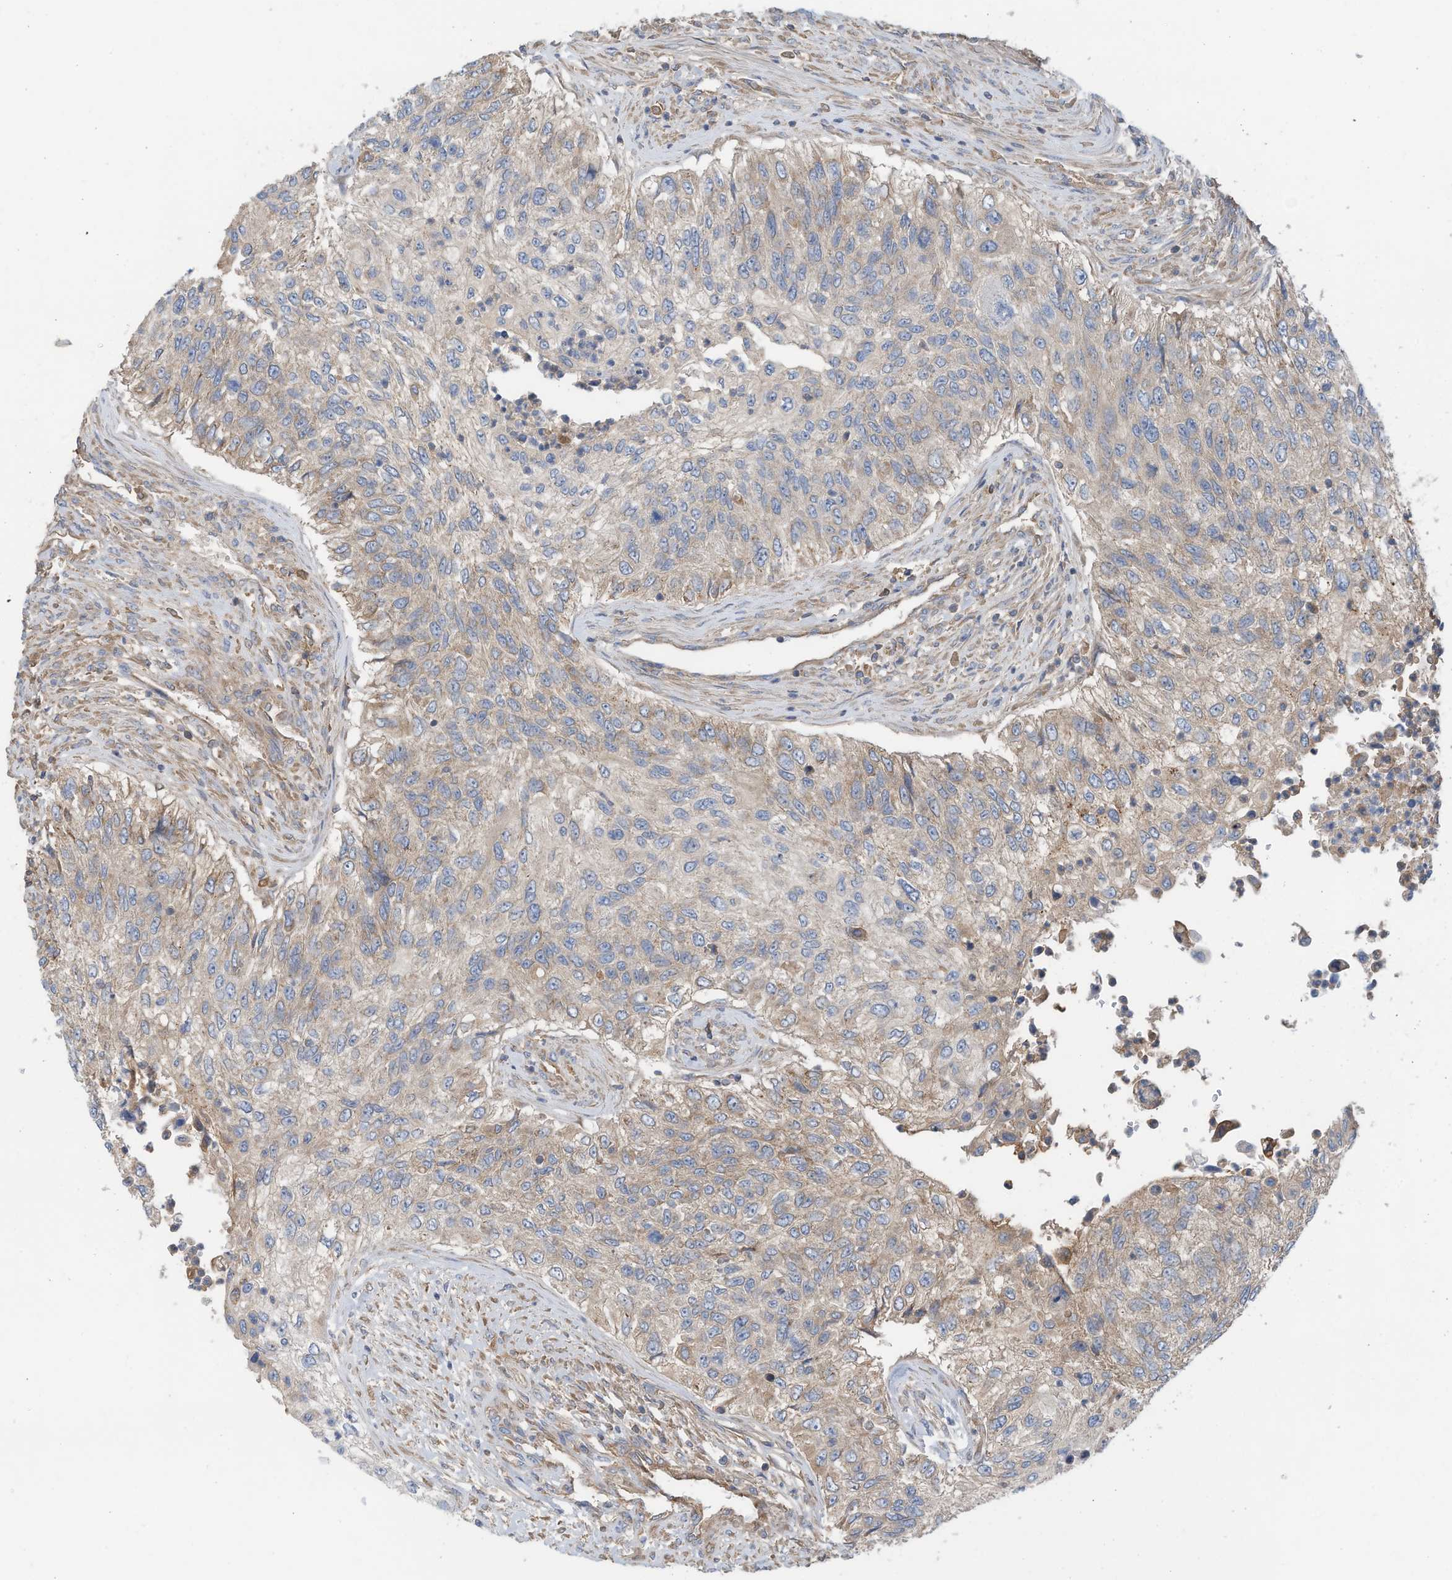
{"staining": {"intensity": "weak", "quantity": "25%-75%", "location": "cytoplasmic/membranous"}, "tissue": "urothelial cancer", "cell_type": "Tumor cells", "image_type": "cancer", "snomed": [{"axis": "morphology", "description": "Urothelial carcinoma, High grade"}, {"axis": "topography", "description": "Urinary bladder"}], "caption": "This photomicrograph shows immunohistochemistry staining of human urothelial cancer, with low weak cytoplasmic/membranous expression in approximately 25%-75% of tumor cells.", "gene": "SLC5A11", "patient": {"sex": "female", "age": 60}}